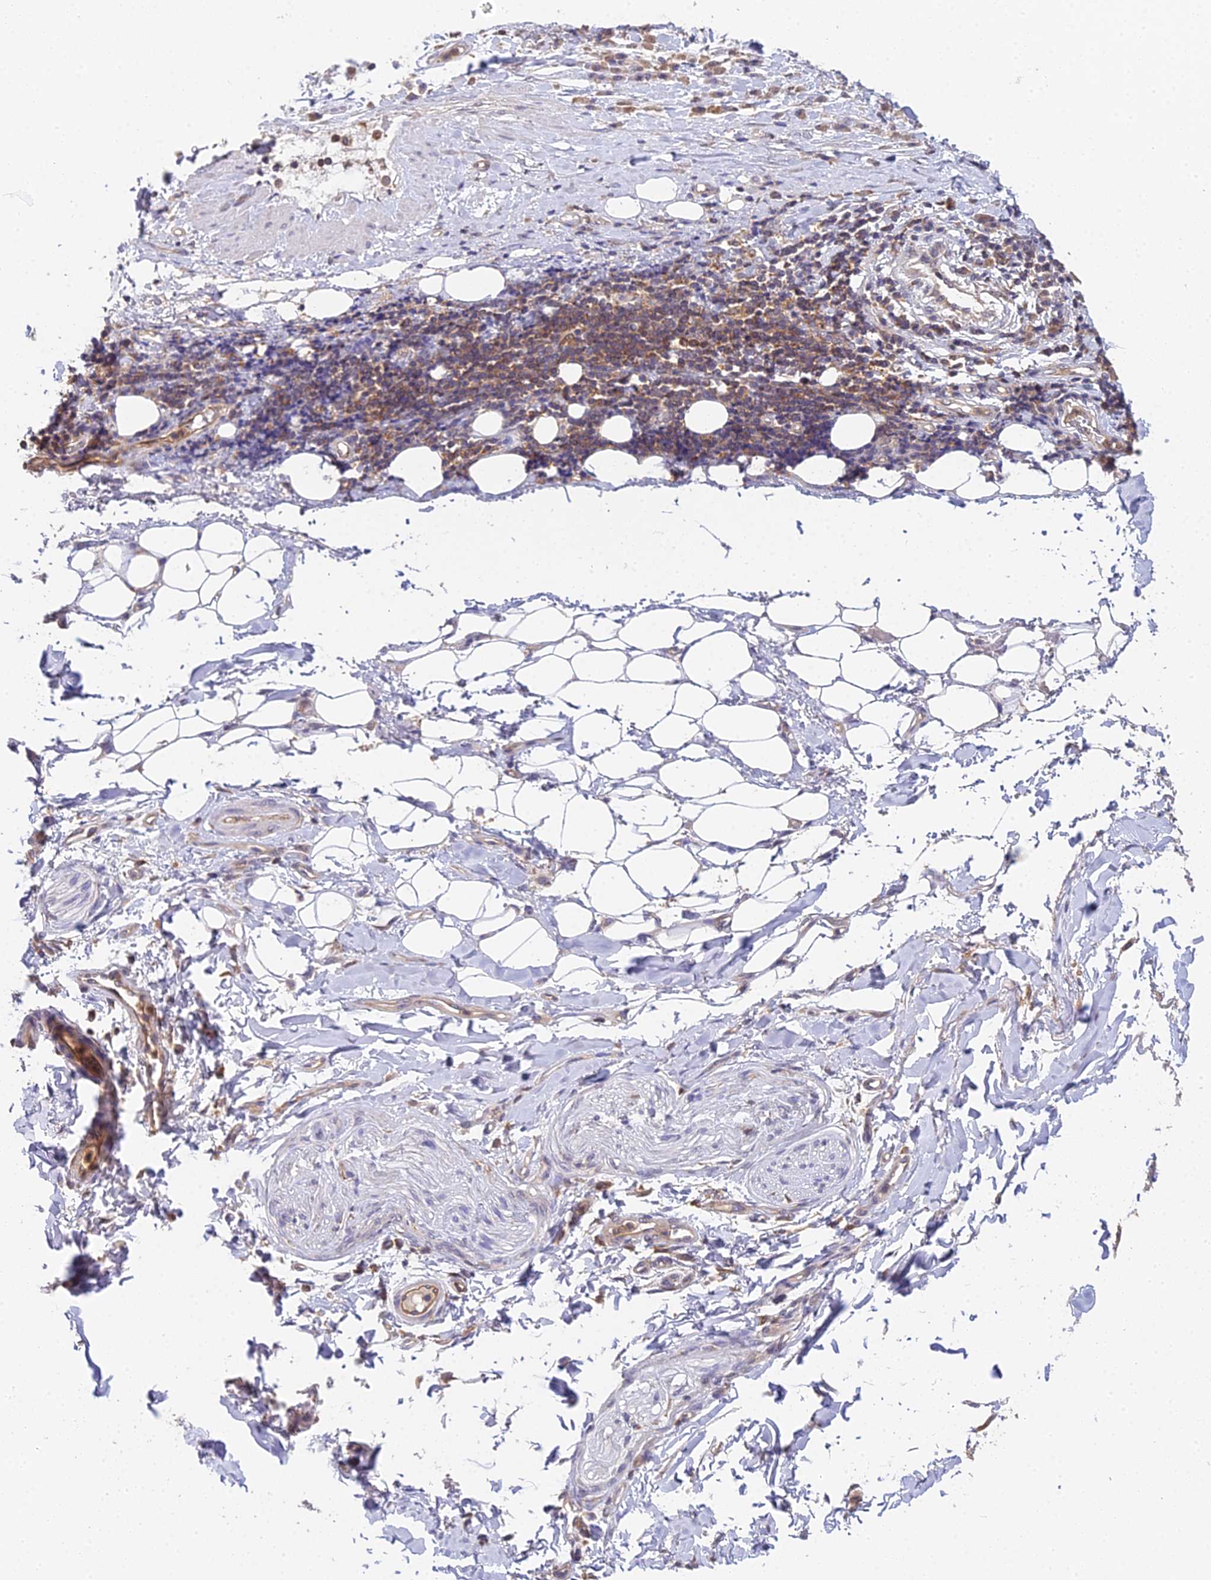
{"staining": {"intensity": "negative", "quantity": "none", "location": "none"}, "tissue": "adipose tissue", "cell_type": "Adipocytes", "image_type": "normal", "snomed": [{"axis": "morphology", "description": "Normal tissue, NOS"}, {"axis": "morphology", "description": "Adenocarcinoma, NOS"}, {"axis": "topography", "description": "Esophagus"}], "caption": "Immunohistochemical staining of unremarkable adipose tissue displays no significant positivity in adipocytes. The staining was performed using DAB (3,3'-diaminobenzidine) to visualize the protein expression in brown, while the nuclei were stained in blue with hematoxylin (Magnification: 20x).", "gene": "TPRX1", "patient": {"sex": "male", "age": 62}}